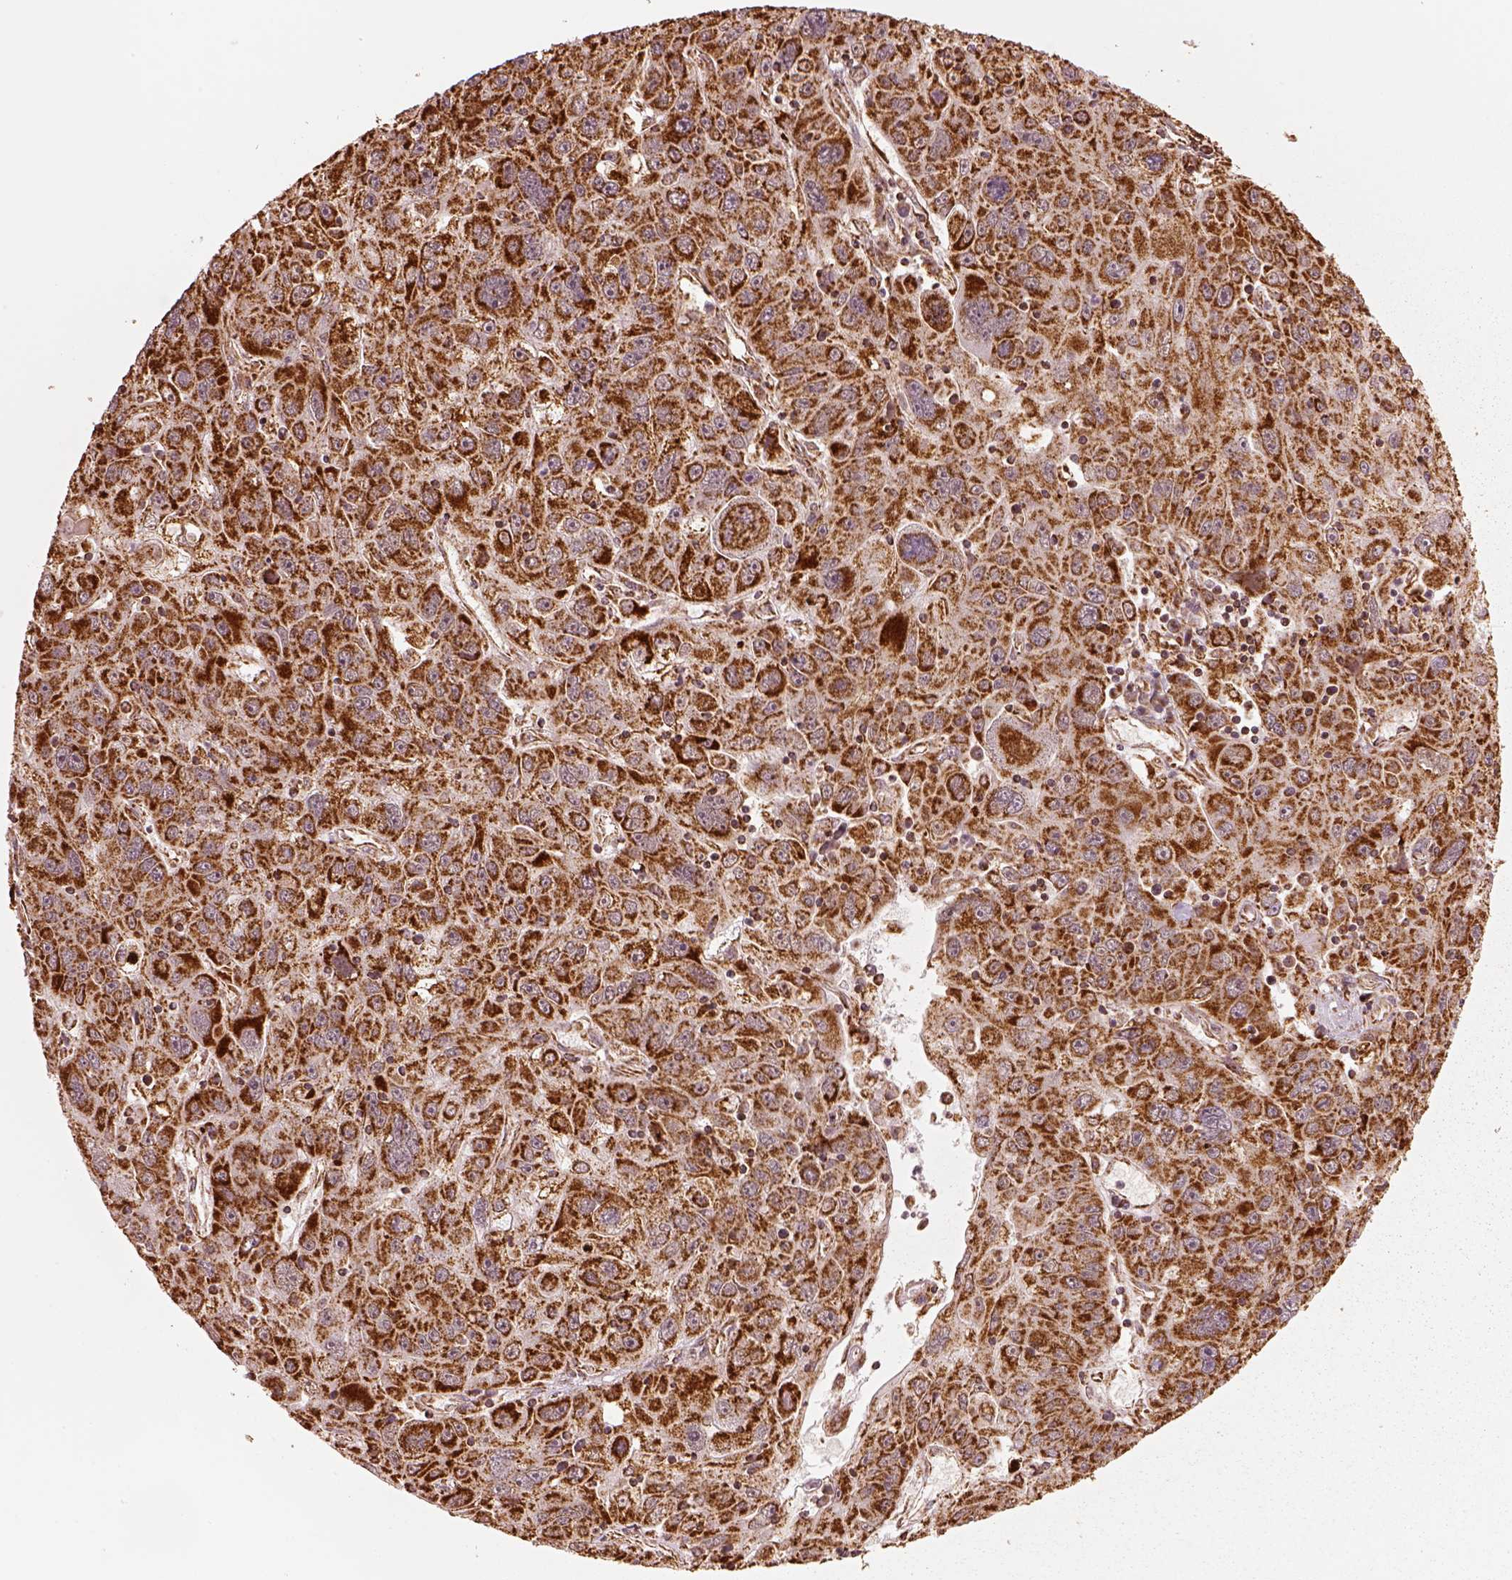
{"staining": {"intensity": "strong", "quantity": ">75%", "location": "cytoplasmic/membranous"}, "tissue": "stomach cancer", "cell_type": "Tumor cells", "image_type": "cancer", "snomed": [{"axis": "morphology", "description": "Adenocarcinoma, NOS"}, {"axis": "topography", "description": "Stomach"}], "caption": "Stomach cancer stained with a protein marker shows strong staining in tumor cells.", "gene": "SEL1L3", "patient": {"sex": "male", "age": 56}}